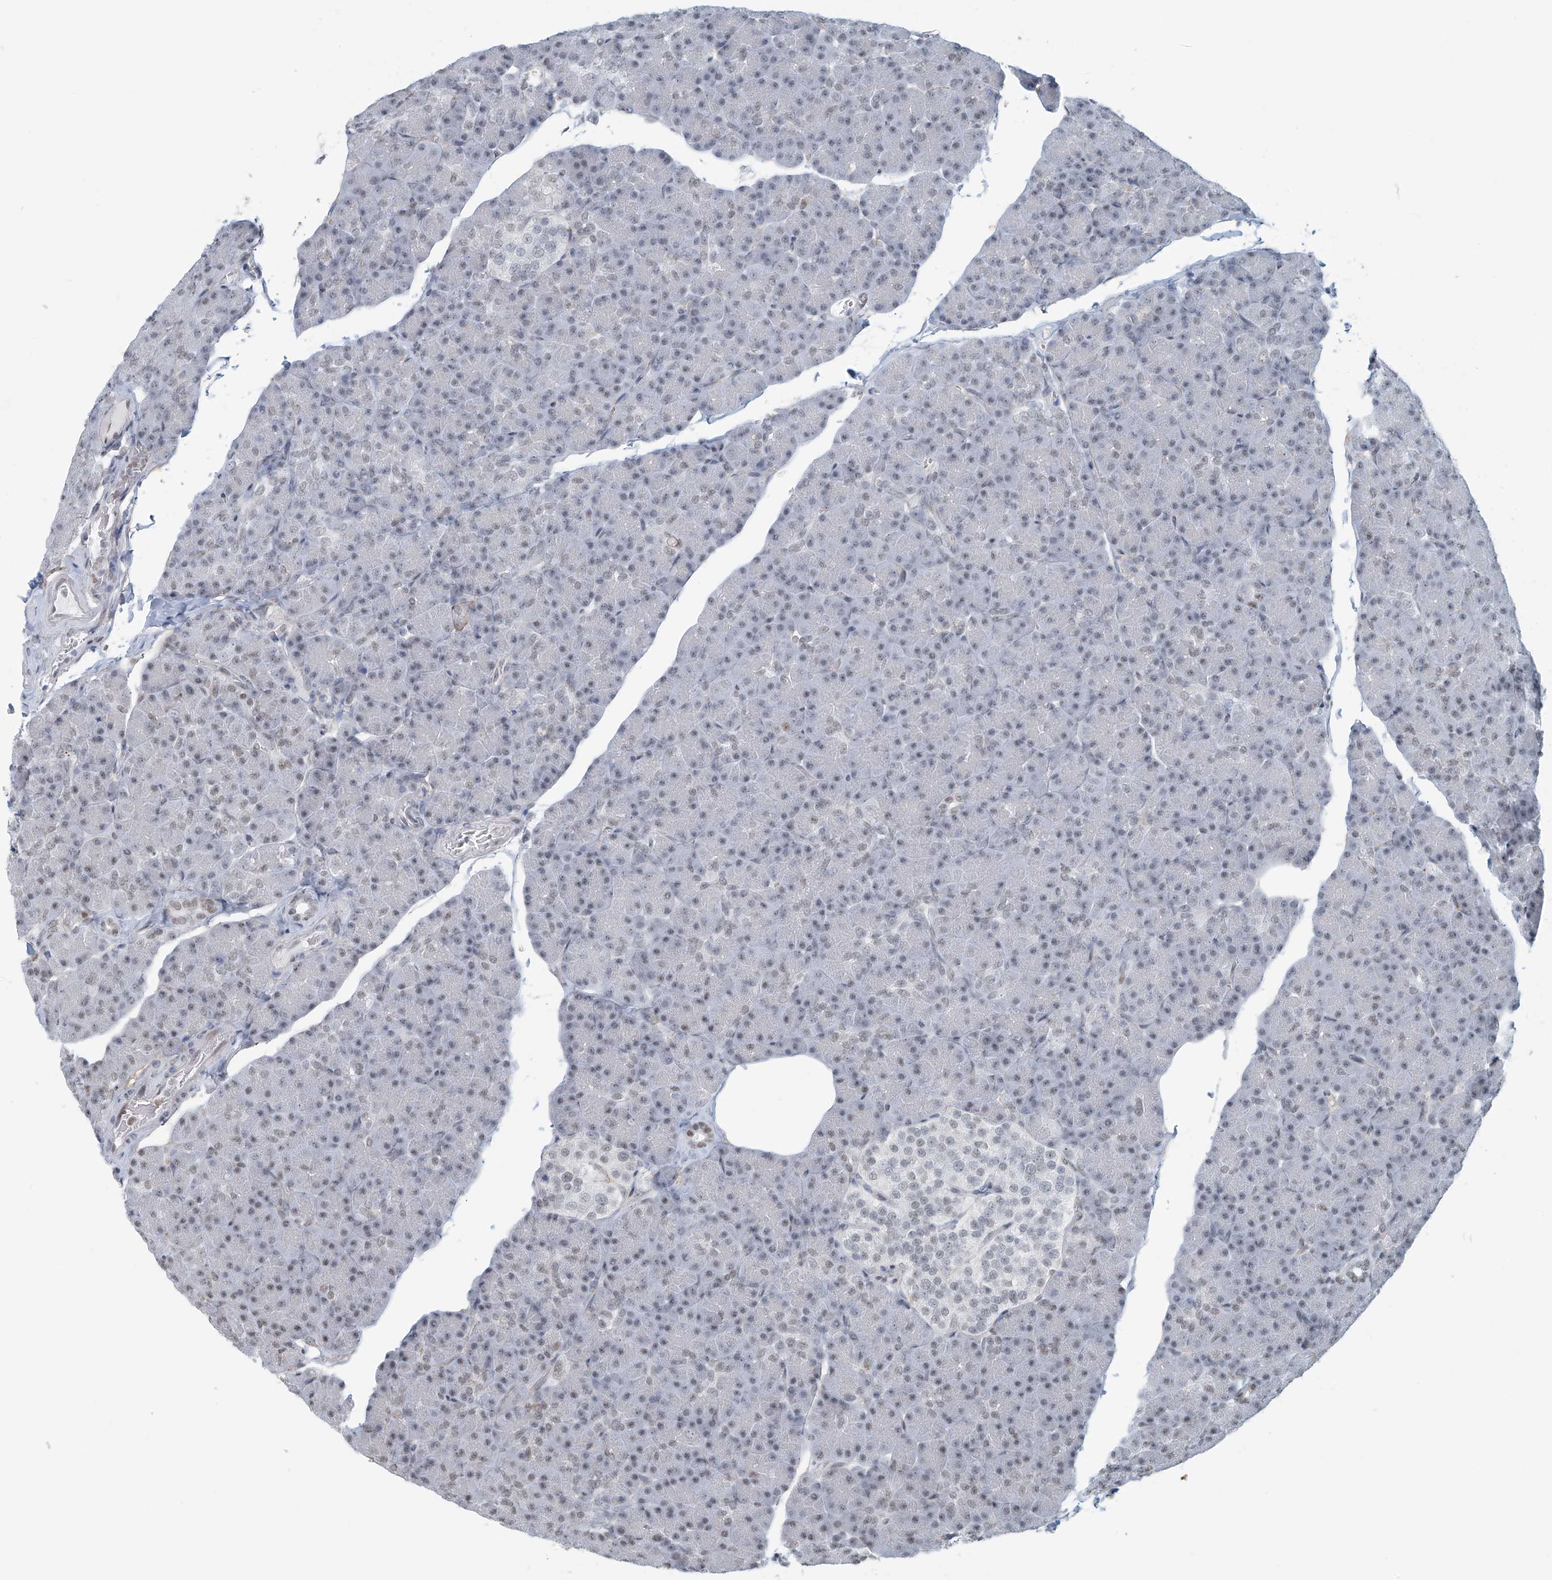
{"staining": {"intensity": "moderate", "quantity": "25%-75%", "location": "nuclear"}, "tissue": "pancreas", "cell_type": "Exocrine glandular cells", "image_type": "normal", "snomed": [{"axis": "morphology", "description": "Normal tissue, NOS"}, {"axis": "topography", "description": "Pancreas"}], "caption": "DAB immunohistochemical staining of normal pancreas displays moderate nuclear protein positivity in approximately 25%-75% of exocrine glandular cells. Nuclei are stained in blue.", "gene": "ENSG00000257390", "patient": {"sex": "female", "age": 43}}